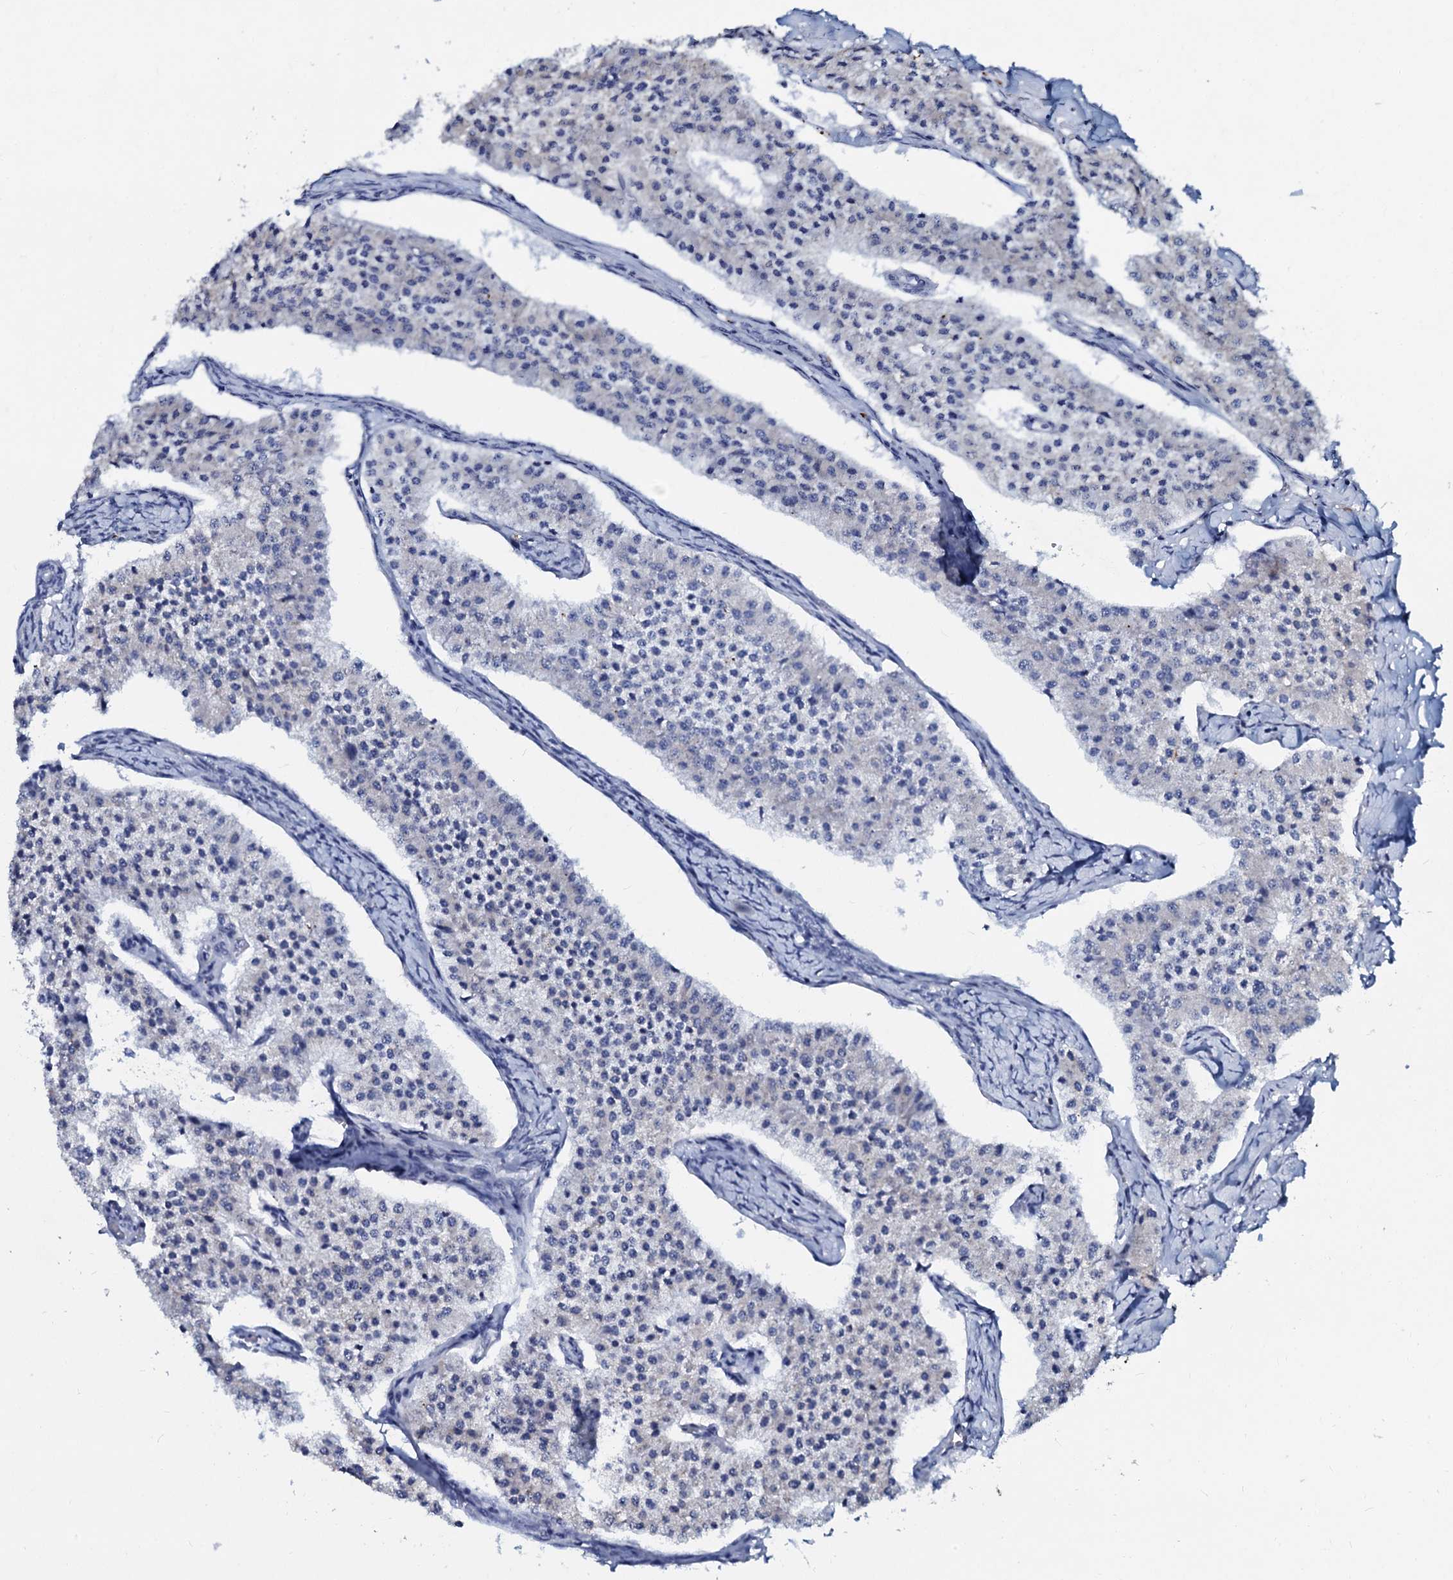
{"staining": {"intensity": "negative", "quantity": "none", "location": "none"}, "tissue": "carcinoid", "cell_type": "Tumor cells", "image_type": "cancer", "snomed": [{"axis": "morphology", "description": "Carcinoid, malignant, NOS"}, {"axis": "topography", "description": "Colon"}], "caption": "An IHC histopathology image of carcinoid is shown. There is no staining in tumor cells of carcinoid. (Brightfield microscopy of DAB (3,3'-diaminobenzidine) immunohistochemistry (IHC) at high magnification).", "gene": "SLC37A4", "patient": {"sex": "female", "age": 52}}